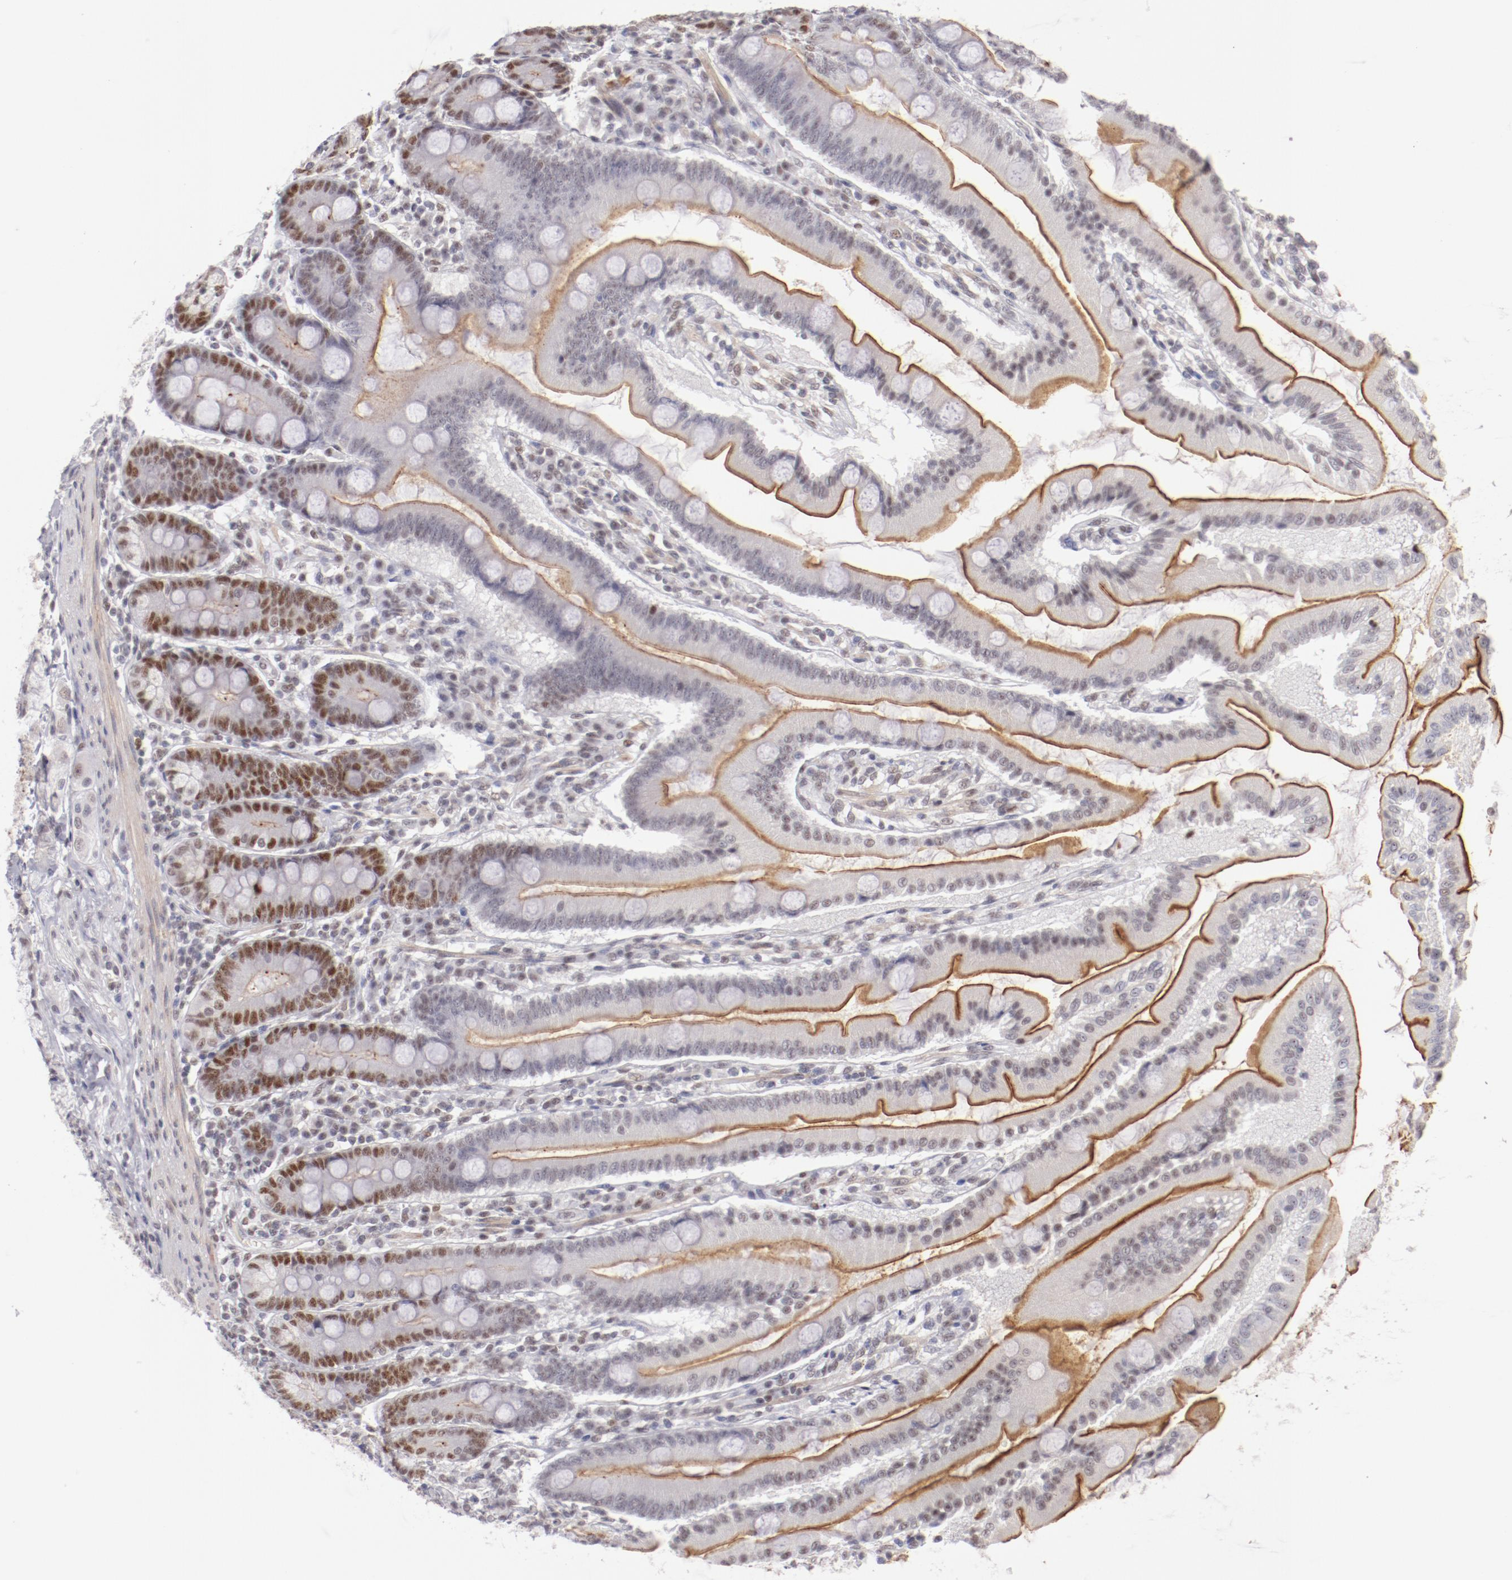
{"staining": {"intensity": "moderate", "quantity": "25%-75%", "location": "cytoplasmic/membranous,nuclear"}, "tissue": "duodenum", "cell_type": "Glandular cells", "image_type": "normal", "snomed": [{"axis": "morphology", "description": "Normal tissue, NOS"}, {"axis": "topography", "description": "Duodenum"}], "caption": "IHC image of unremarkable duodenum: duodenum stained using immunohistochemistry (IHC) reveals medium levels of moderate protein expression localized specifically in the cytoplasmic/membranous,nuclear of glandular cells, appearing as a cytoplasmic/membranous,nuclear brown color.", "gene": "TFAP4", "patient": {"sex": "female", "age": 64}}